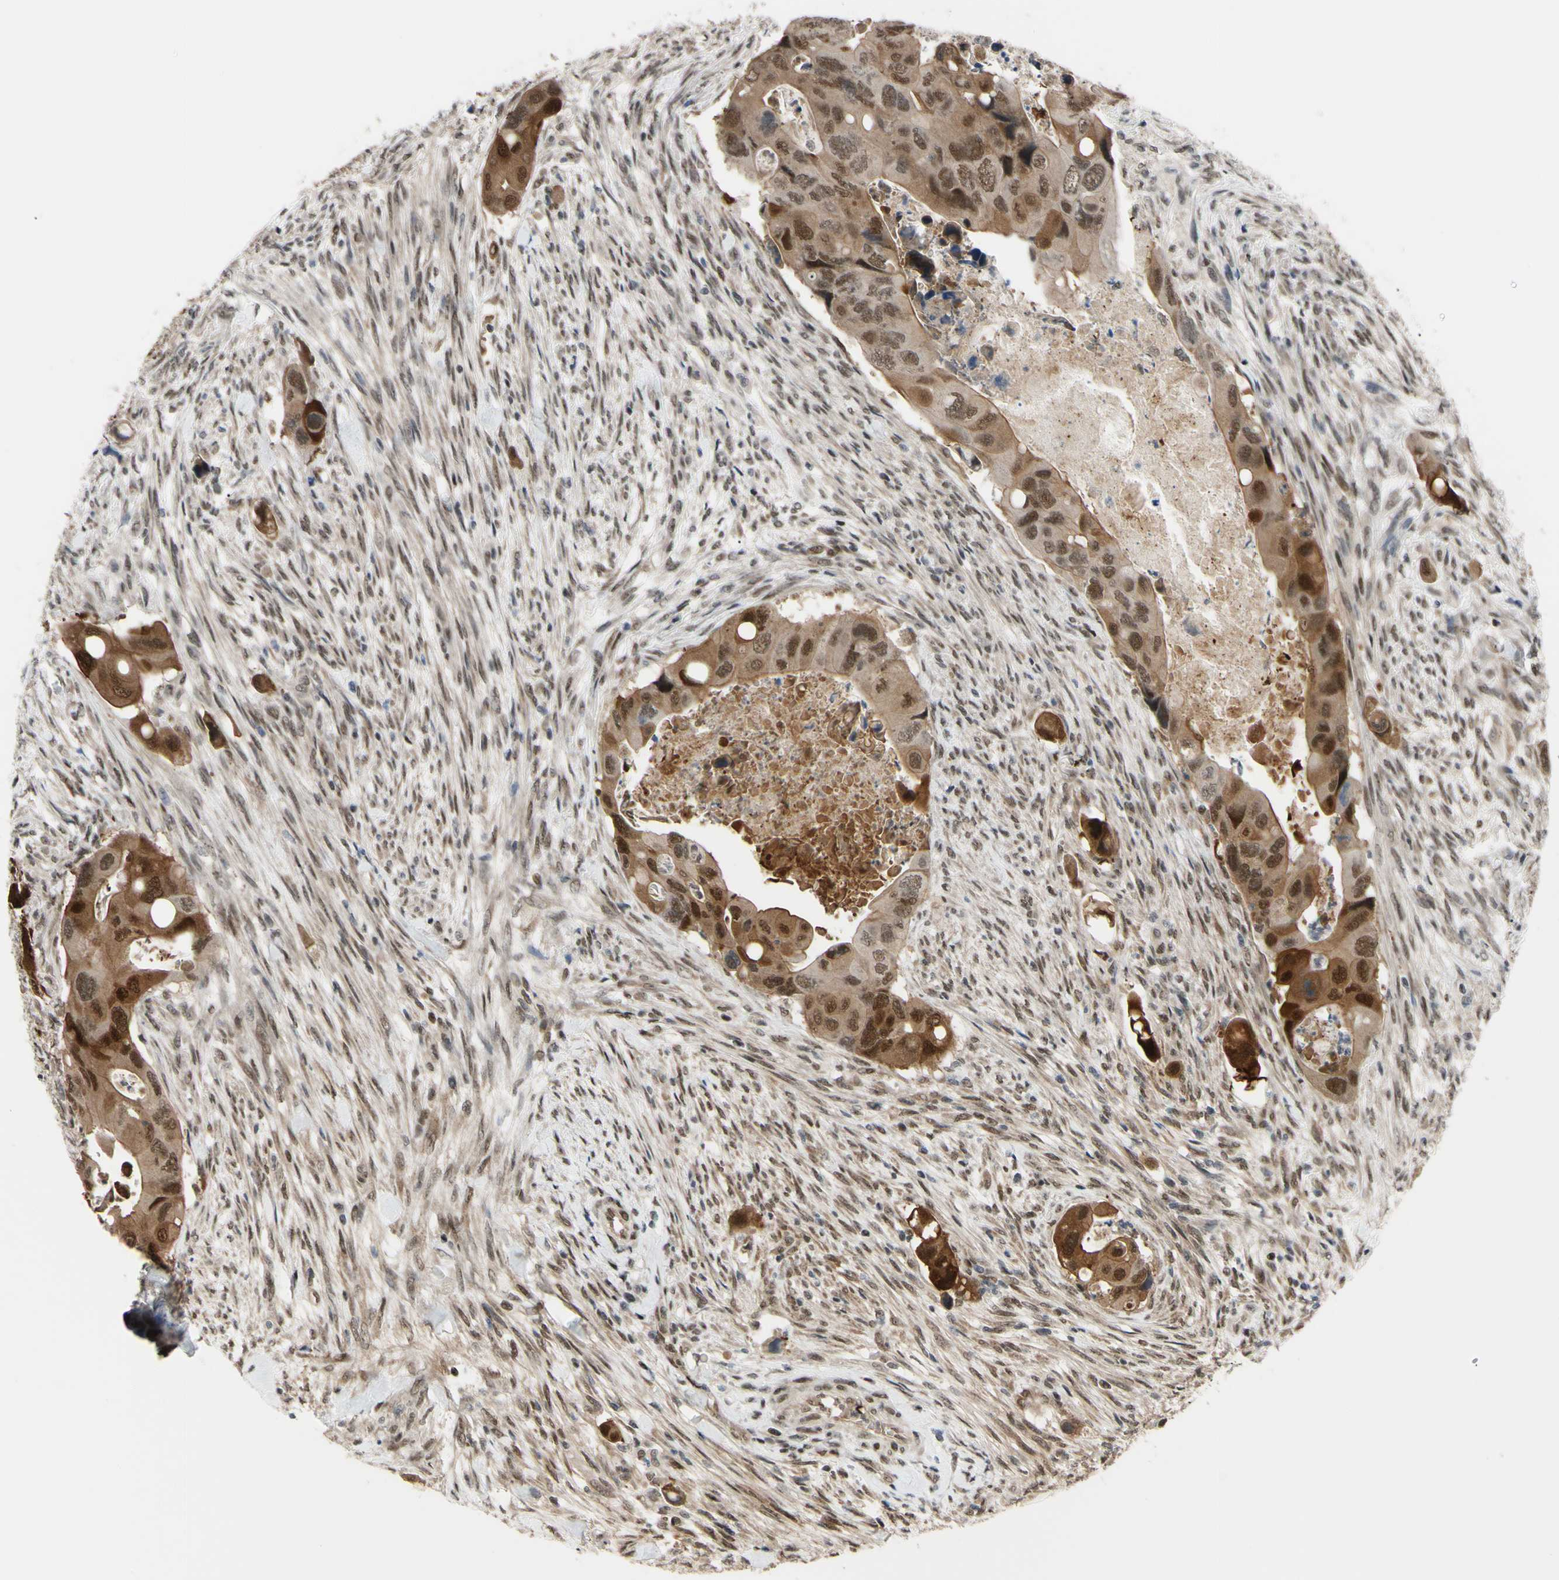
{"staining": {"intensity": "strong", "quantity": ">75%", "location": "cytoplasmic/membranous,nuclear"}, "tissue": "colorectal cancer", "cell_type": "Tumor cells", "image_type": "cancer", "snomed": [{"axis": "morphology", "description": "Adenocarcinoma, NOS"}, {"axis": "topography", "description": "Rectum"}], "caption": "Immunohistochemistry (IHC) of human colorectal cancer displays high levels of strong cytoplasmic/membranous and nuclear expression in about >75% of tumor cells.", "gene": "THAP12", "patient": {"sex": "female", "age": 57}}